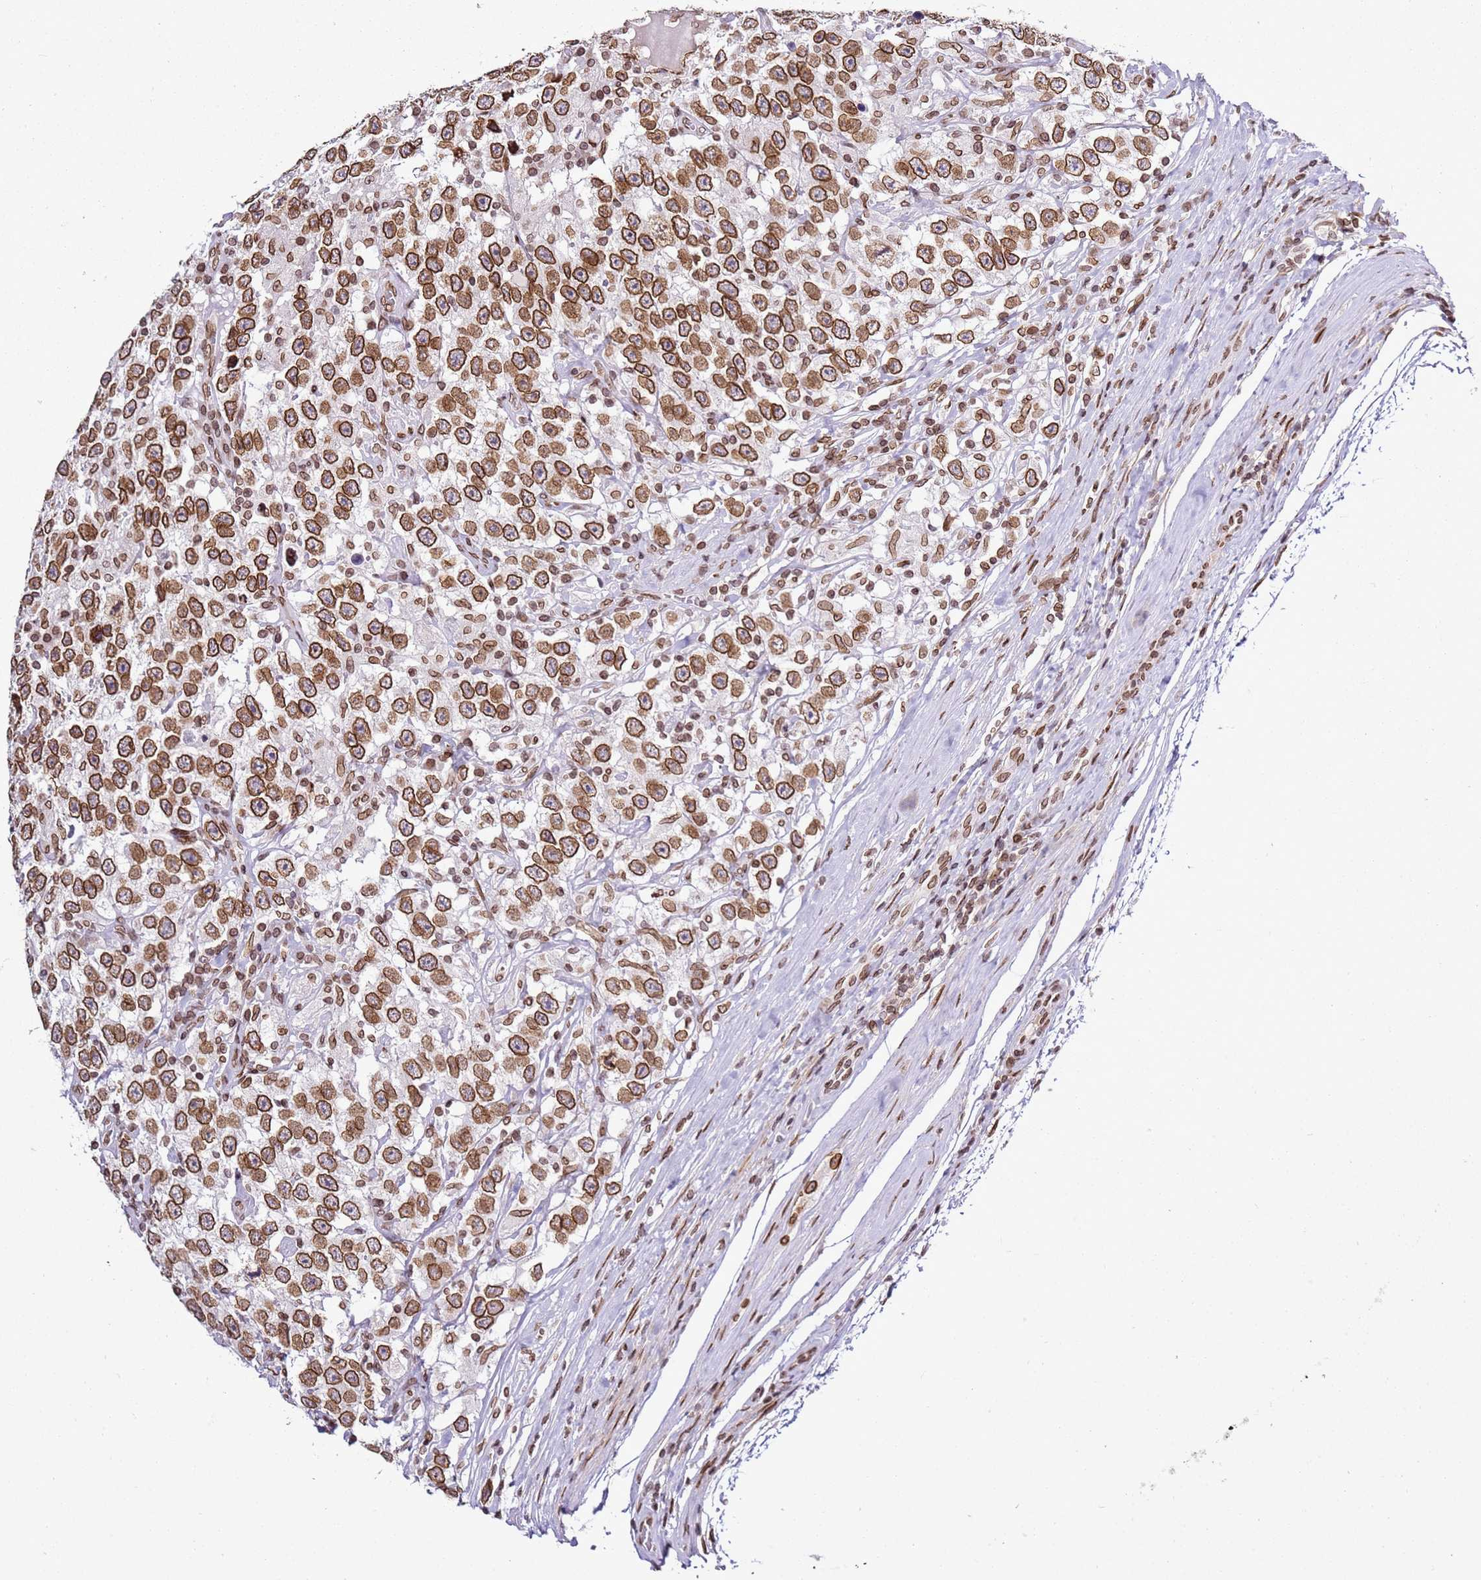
{"staining": {"intensity": "strong", "quantity": ">75%", "location": "cytoplasmic/membranous,nuclear"}, "tissue": "testis cancer", "cell_type": "Tumor cells", "image_type": "cancer", "snomed": [{"axis": "morphology", "description": "Seminoma, NOS"}, {"axis": "topography", "description": "Testis"}], "caption": "A photomicrograph showing strong cytoplasmic/membranous and nuclear positivity in about >75% of tumor cells in testis cancer, as visualized by brown immunohistochemical staining.", "gene": "POU6F1", "patient": {"sex": "male", "age": 41}}